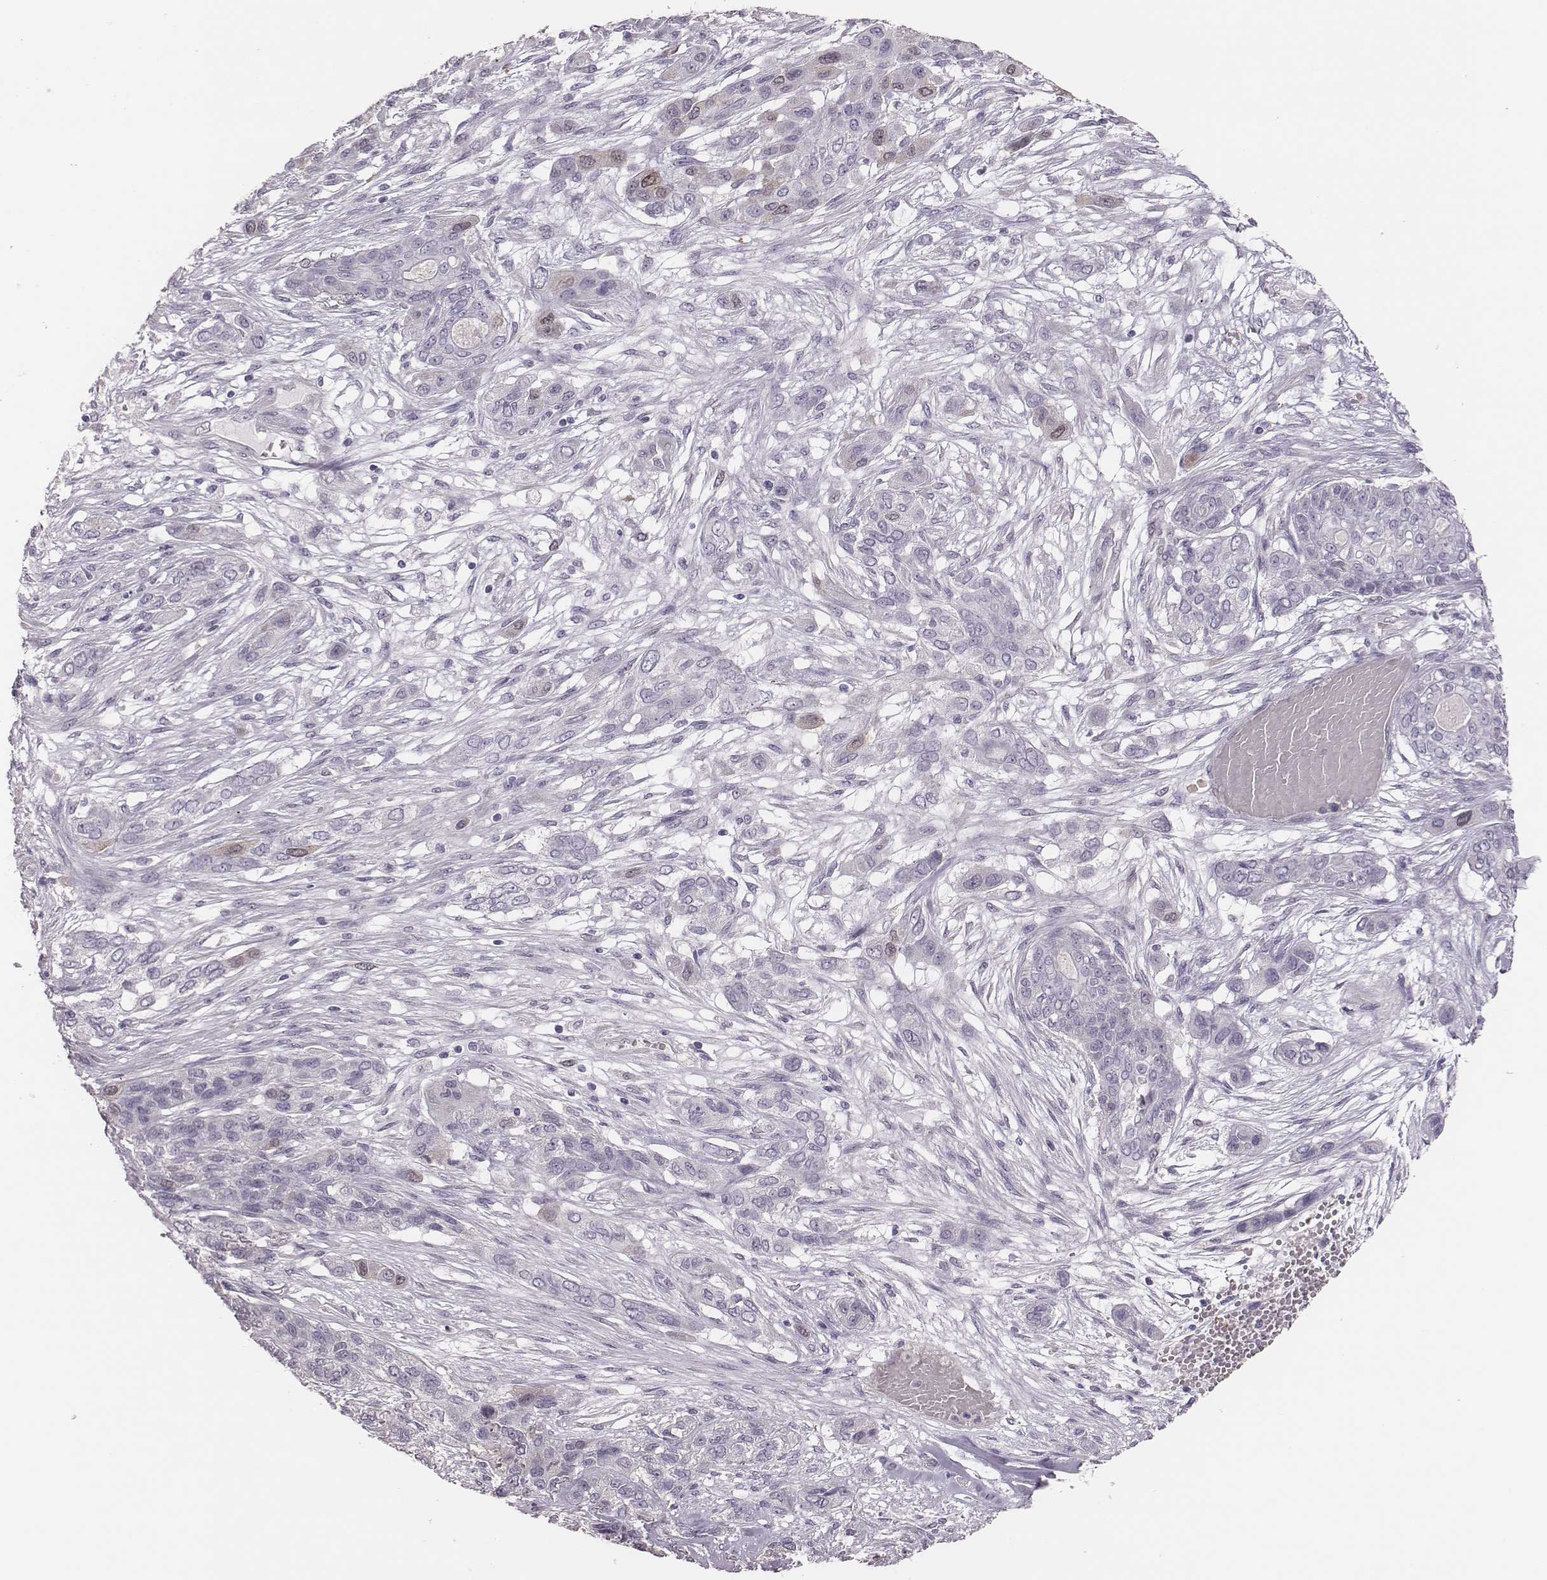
{"staining": {"intensity": "negative", "quantity": "none", "location": "none"}, "tissue": "lung cancer", "cell_type": "Tumor cells", "image_type": "cancer", "snomed": [{"axis": "morphology", "description": "Squamous cell carcinoma, NOS"}, {"axis": "topography", "description": "Lung"}], "caption": "The immunohistochemistry (IHC) image has no significant positivity in tumor cells of lung cancer (squamous cell carcinoma) tissue.", "gene": "PBK", "patient": {"sex": "female", "age": 70}}